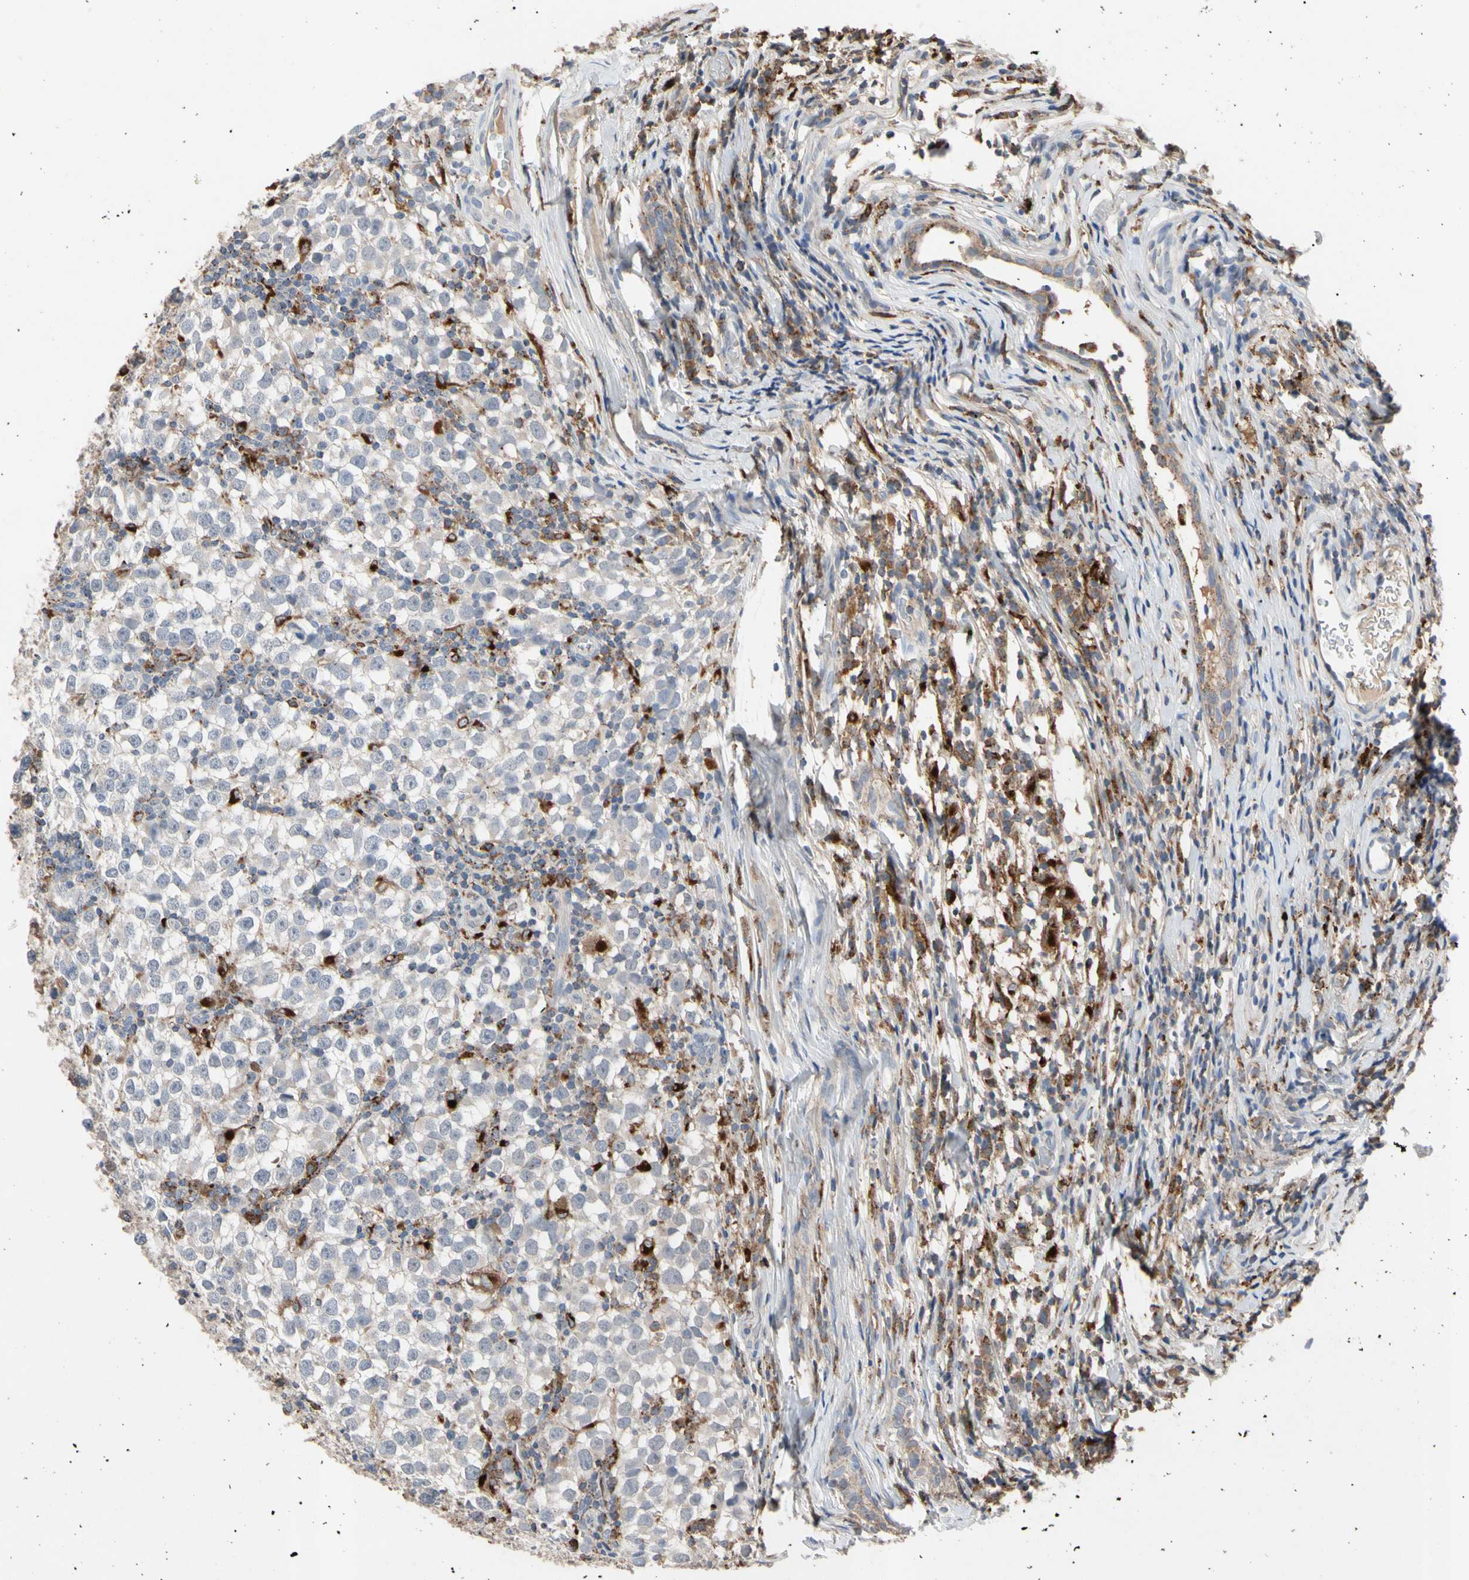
{"staining": {"intensity": "negative", "quantity": "none", "location": "none"}, "tissue": "testis cancer", "cell_type": "Tumor cells", "image_type": "cancer", "snomed": [{"axis": "morphology", "description": "Seminoma, NOS"}, {"axis": "topography", "description": "Testis"}], "caption": "IHC of human testis seminoma shows no expression in tumor cells. (Stains: DAB (3,3'-diaminobenzidine) immunohistochemistry with hematoxylin counter stain, Microscopy: brightfield microscopy at high magnification).", "gene": "ADA2", "patient": {"sex": "male", "age": 65}}